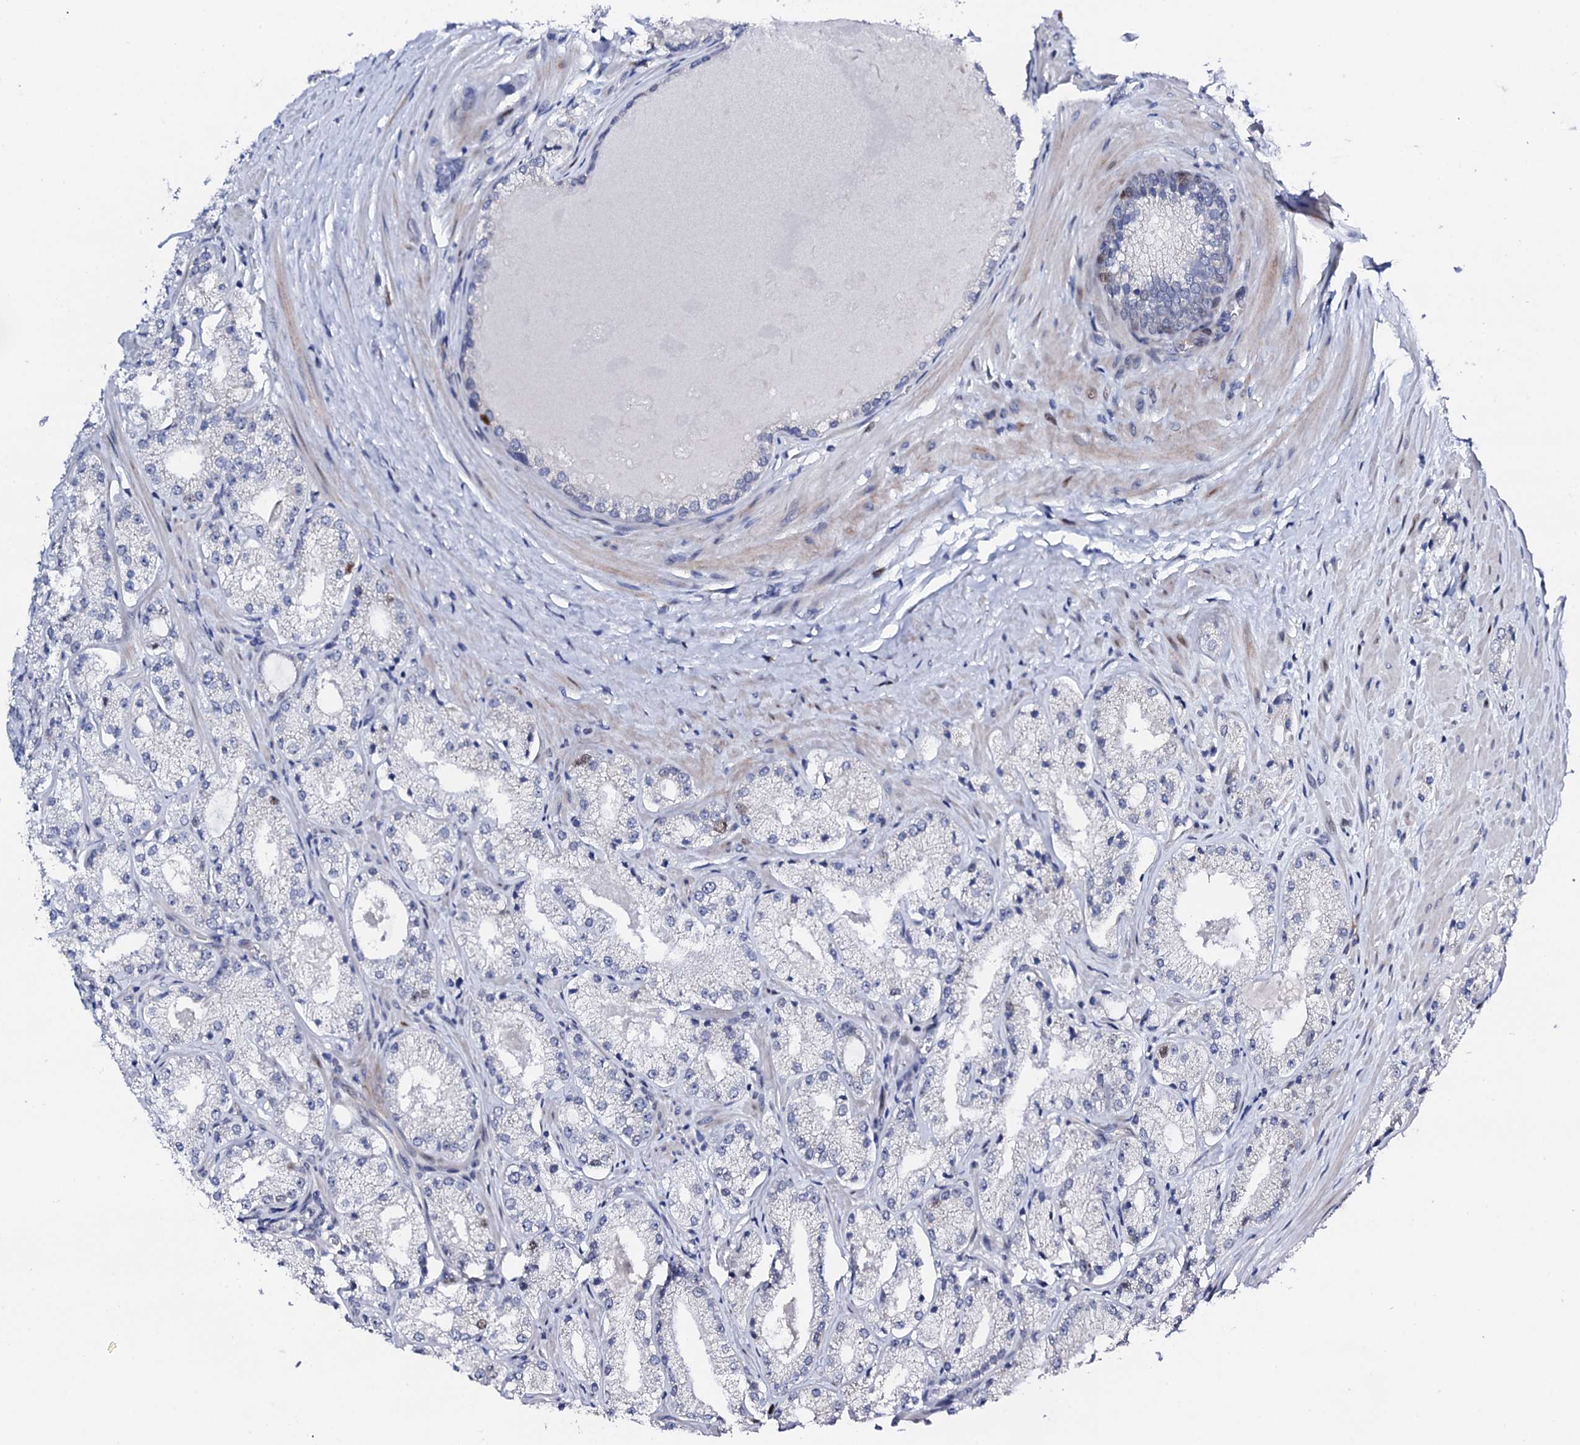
{"staining": {"intensity": "negative", "quantity": "none", "location": "none"}, "tissue": "prostate cancer", "cell_type": "Tumor cells", "image_type": "cancer", "snomed": [{"axis": "morphology", "description": "Adenocarcinoma, Low grade"}, {"axis": "topography", "description": "Prostate"}], "caption": "Immunohistochemistry histopathology image of human prostate adenocarcinoma (low-grade) stained for a protein (brown), which shows no staining in tumor cells. (DAB immunohistochemistry with hematoxylin counter stain).", "gene": "NUDT13", "patient": {"sex": "male", "age": 69}}